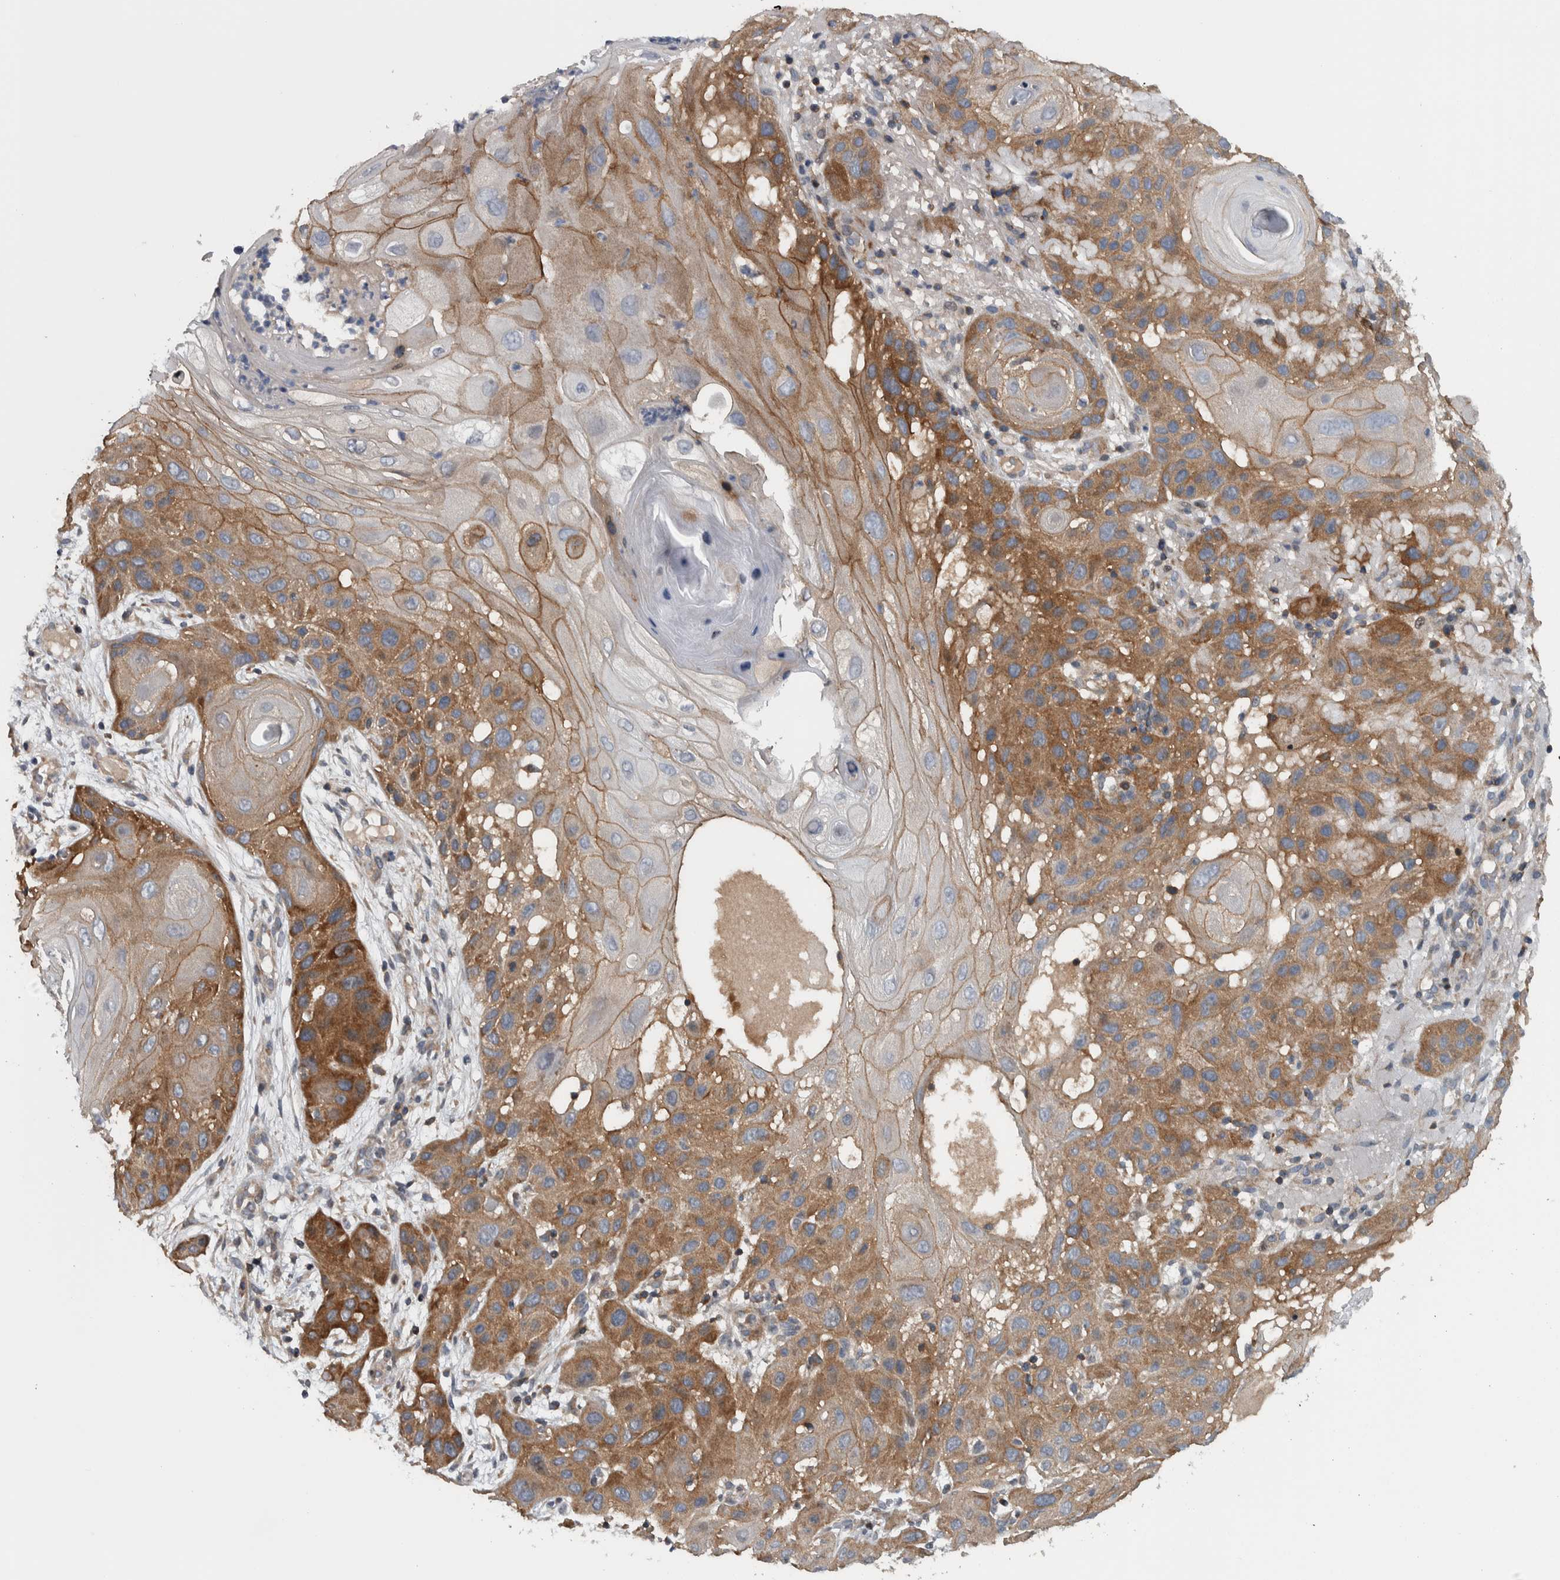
{"staining": {"intensity": "moderate", "quantity": ">75%", "location": "cytoplasmic/membranous"}, "tissue": "skin cancer", "cell_type": "Tumor cells", "image_type": "cancer", "snomed": [{"axis": "morphology", "description": "Squamous cell carcinoma, NOS"}, {"axis": "topography", "description": "Skin"}], "caption": "A high-resolution image shows immunohistochemistry staining of skin cancer, which demonstrates moderate cytoplasmic/membranous expression in about >75% of tumor cells. The staining is performed using DAB brown chromogen to label protein expression. The nuclei are counter-stained blue using hematoxylin.", "gene": "BAIAP2L1", "patient": {"sex": "female", "age": 96}}